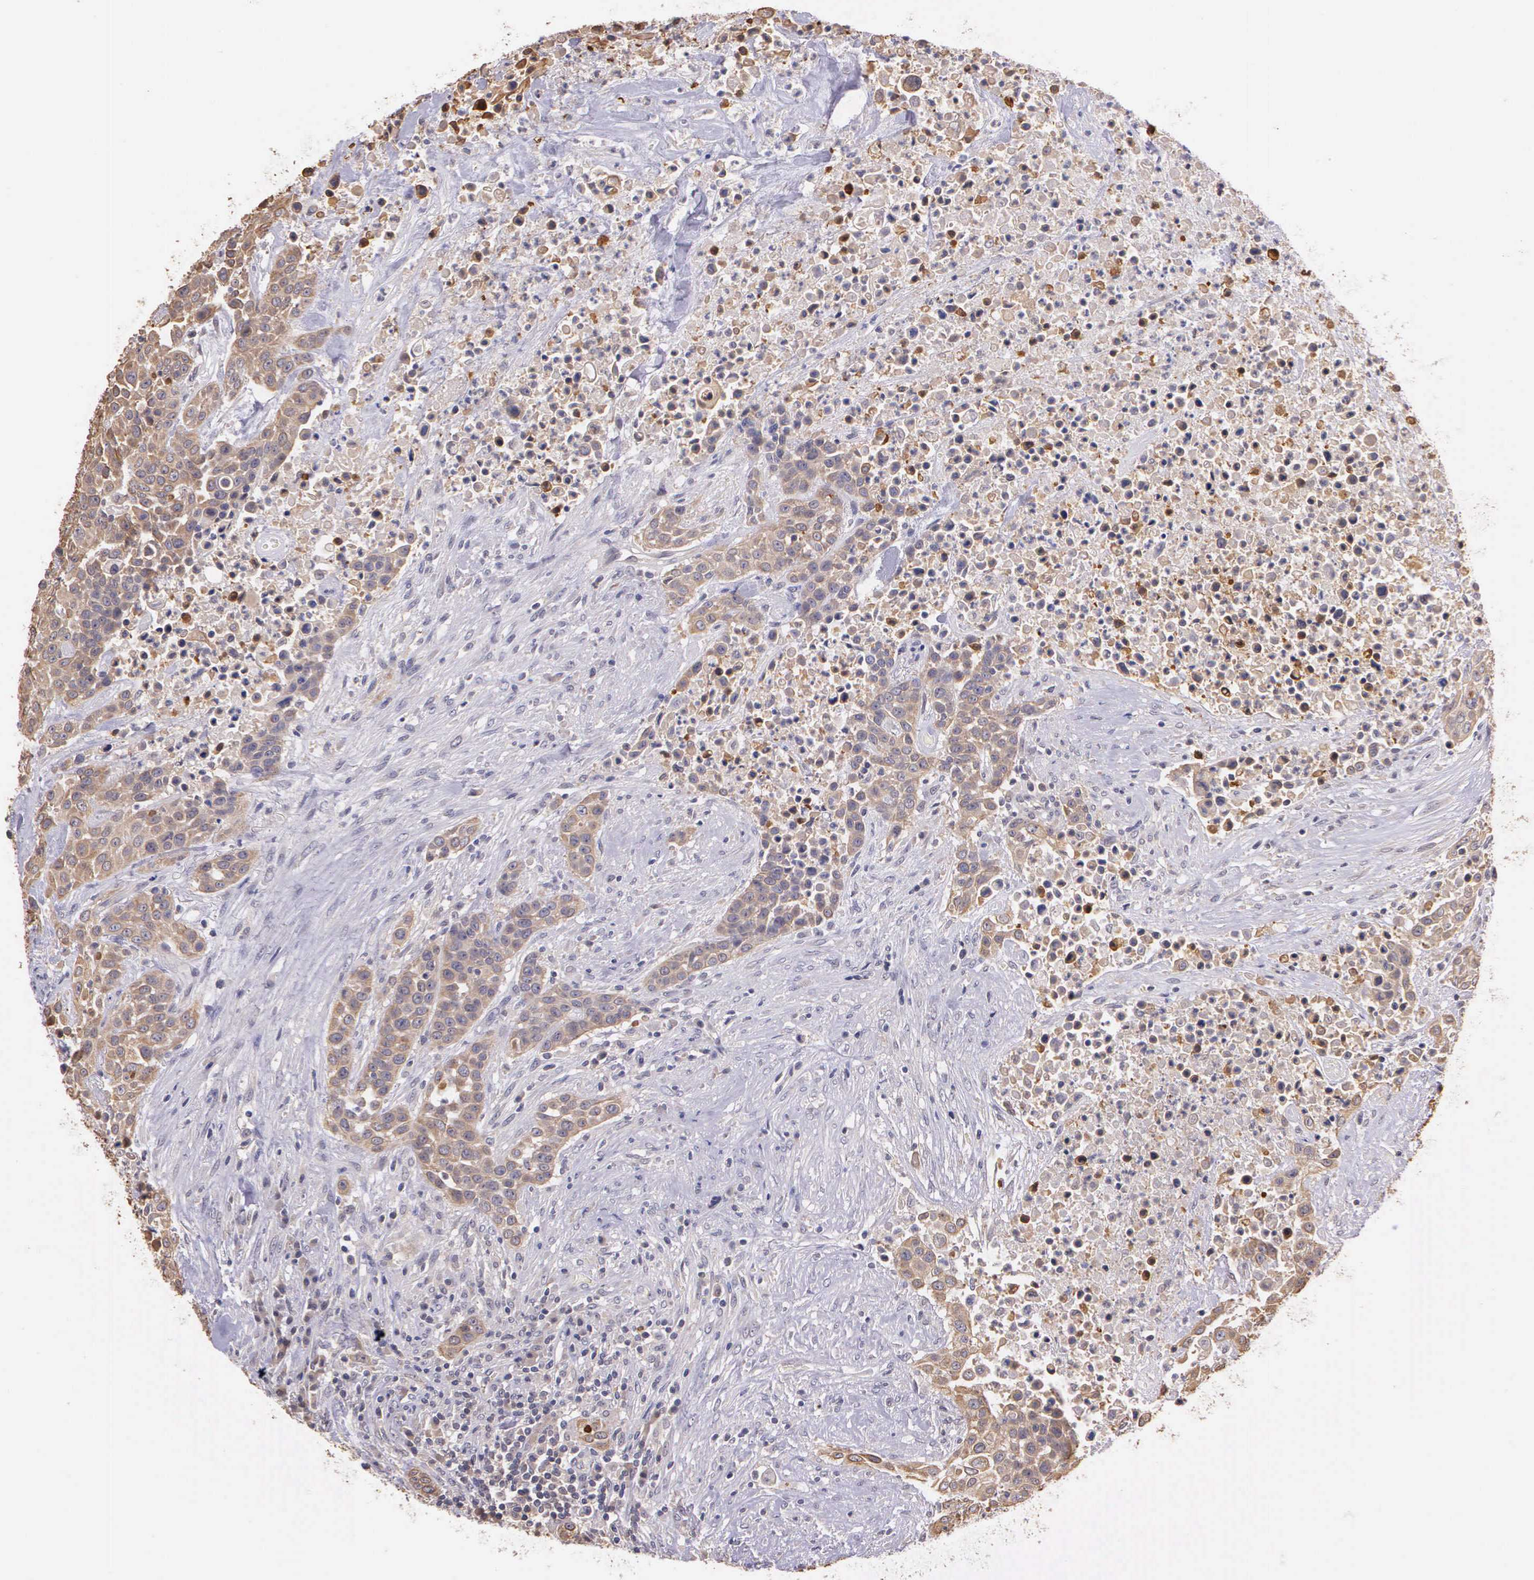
{"staining": {"intensity": "weak", "quantity": ">75%", "location": "cytoplasmic/membranous"}, "tissue": "urothelial cancer", "cell_type": "Tumor cells", "image_type": "cancer", "snomed": [{"axis": "morphology", "description": "Urothelial carcinoma, High grade"}, {"axis": "topography", "description": "Urinary bladder"}], "caption": "Immunohistochemical staining of high-grade urothelial carcinoma shows low levels of weak cytoplasmic/membranous positivity in about >75% of tumor cells.", "gene": "IGBP1", "patient": {"sex": "male", "age": 74}}